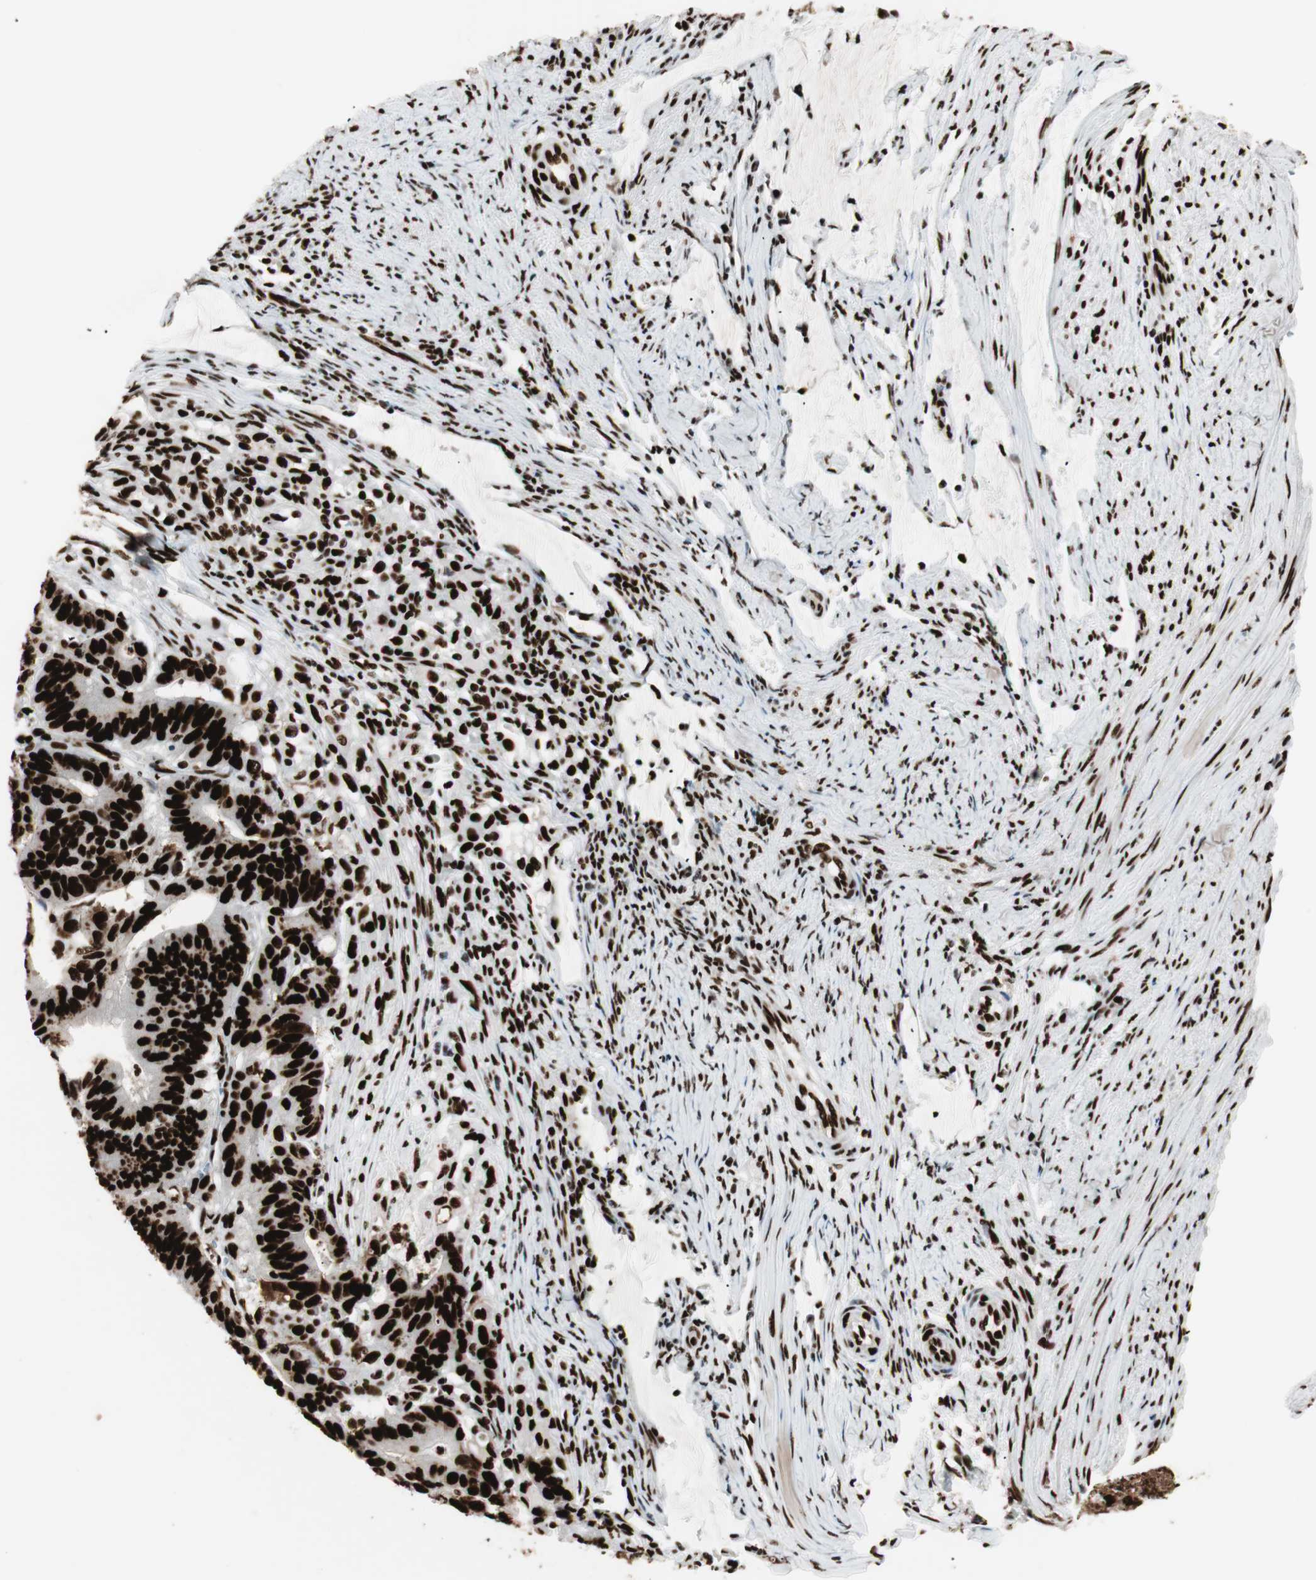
{"staining": {"intensity": "strong", "quantity": ">75%", "location": "nuclear"}, "tissue": "colorectal cancer", "cell_type": "Tumor cells", "image_type": "cancer", "snomed": [{"axis": "morphology", "description": "Adenocarcinoma, NOS"}, {"axis": "topography", "description": "Colon"}], "caption": "An immunohistochemistry histopathology image of neoplastic tissue is shown. Protein staining in brown highlights strong nuclear positivity in colorectal adenocarcinoma within tumor cells.", "gene": "PSME3", "patient": {"sex": "male", "age": 45}}